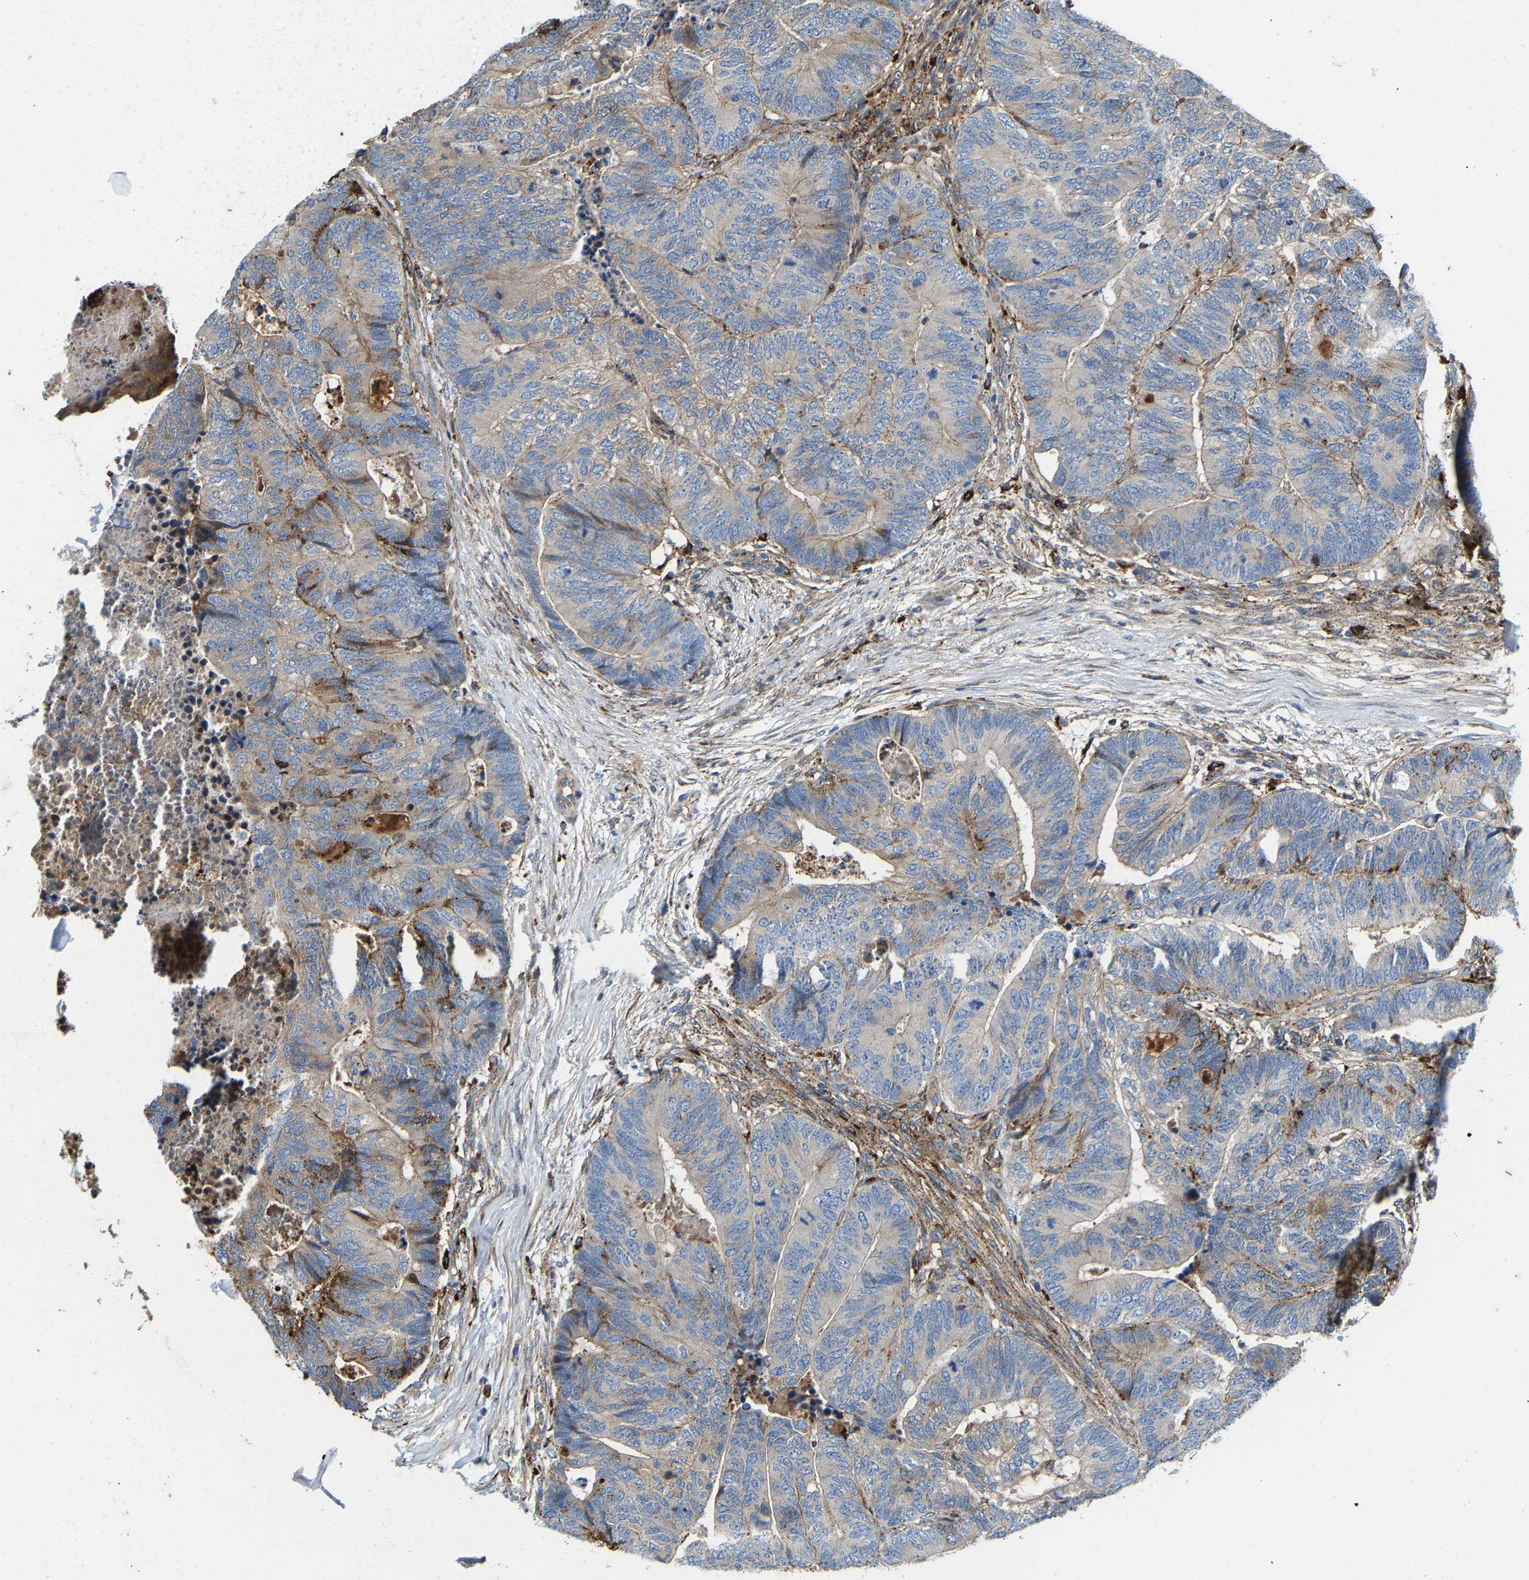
{"staining": {"intensity": "negative", "quantity": "none", "location": "none"}, "tissue": "colorectal cancer", "cell_type": "Tumor cells", "image_type": "cancer", "snomed": [{"axis": "morphology", "description": "Adenocarcinoma, NOS"}, {"axis": "topography", "description": "Colon"}], "caption": "An immunohistochemistry histopathology image of adenocarcinoma (colorectal) is shown. There is no staining in tumor cells of adenocarcinoma (colorectal).", "gene": "DPP7", "patient": {"sex": "female", "age": 67}}